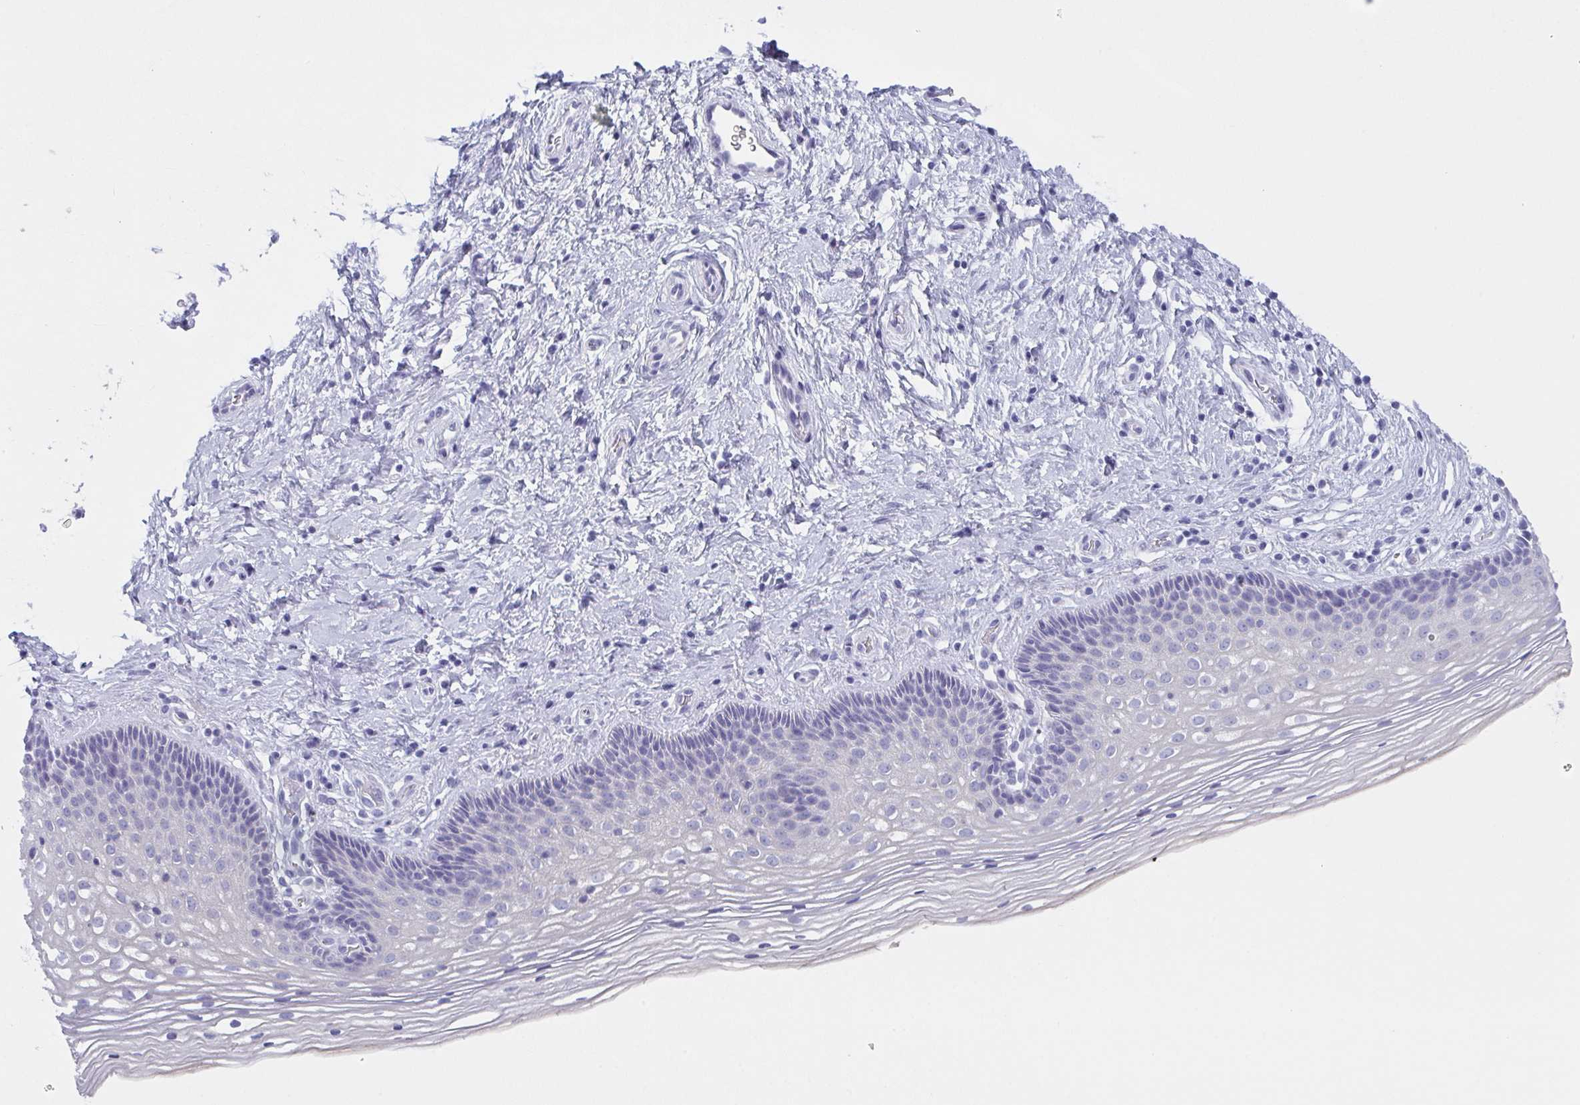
{"staining": {"intensity": "negative", "quantity": "none", "location": "none"}, "tissue": "cervix", "cell_type": "Glandular cells", "image_type": "normal", "snomed": [{"axis": "morphology", "description": "Normal tissue, NOS"}, {"axis": "topography", "description": "Cervix"}], "caption": "Immunohistochemical staining of benign cervix demonstrates no significant expression in glandular cells.", "gene": "SLC36A2", "patient": {"sex": "female", "age": 34}}